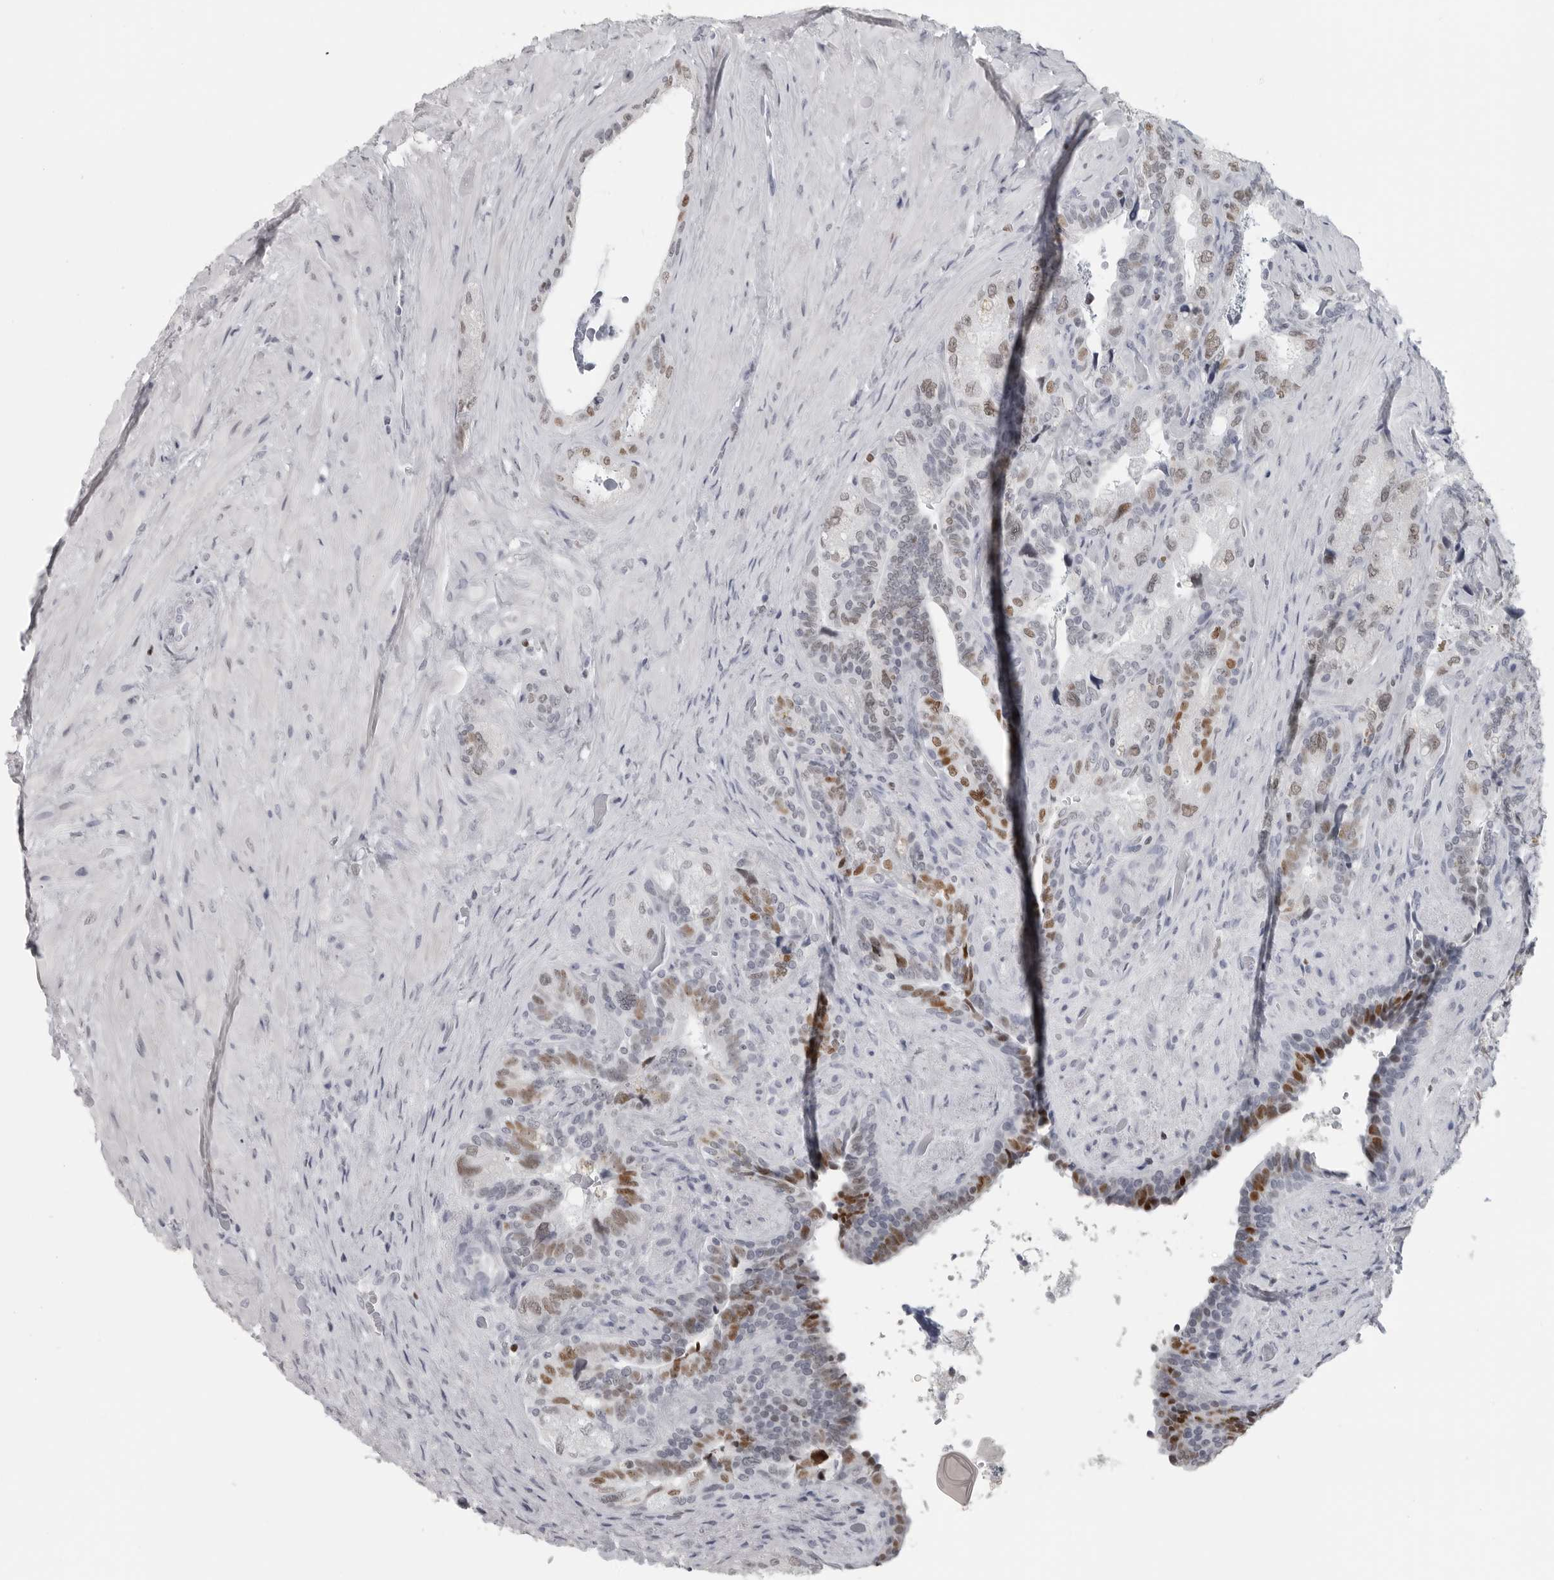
{"staining": {"intensity": "moderate", "quantity": "<25%", "location": "nuclear"}, "tissue": "seminal vesicle", "cell_type": "Glandular cells", "image_type": "normal", "snomed": [{"axis": "morphology", "description": "Normal tissue, NOS"}, {"axis": "topography", "description": "Prostate"}, {"axis": "topography", "description": "Seminal veicle"}], "caption": "Protein positivity by immunohistochemistry (IHC) reveals moderate nuclear expression in about <25% of glandular cells in benign seminal vesicle. The staining was performed using DAB, with brown indicating positive protein expression. Nuclei are stained blue with hematoxylin.", "gene": "SATB2", "patient": {"sex": "male", "age": 67}}